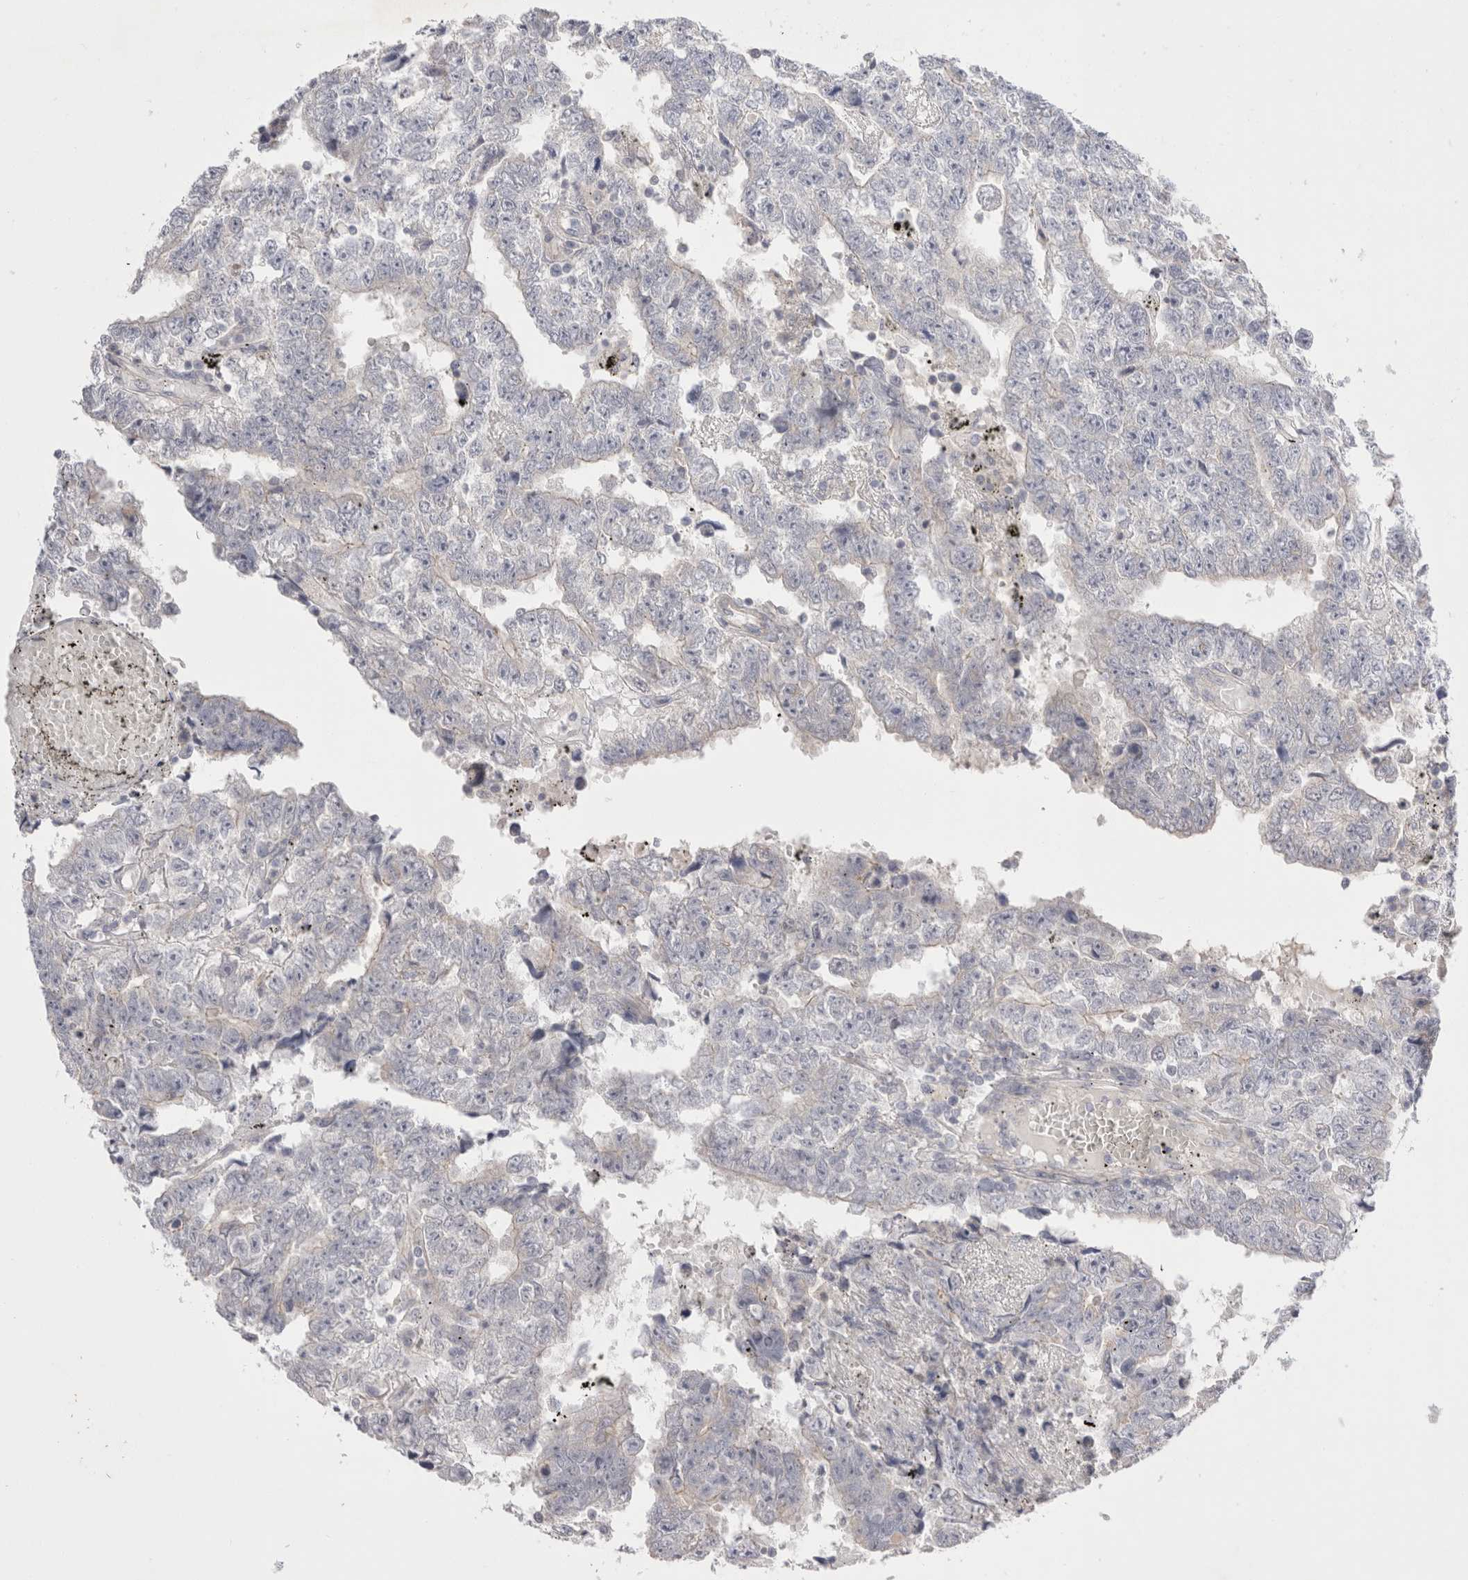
{"staining": {"intensity": "negative", "quantity": "none", "location": "none"}, "tissue": "testis cancer", "cell_type": "Tumor cells", "image_type": "cancer", "snomed": [{"axis": "morphology", "description": "Carcinoma, Embryonal, NOS"}, {"axis": "topography", "description": "Testis"}], "caption": "An image of testis embryonal carcinoma stained for a protein shows no brown staining in tumor cells. (Stains: DAB immunohistochemistry (IHC) with hematoxylin counter stain, Microscopy: brightfield microscopy at high magnification).", "gene": "SPINK2", "patient": {"sex": "male", "age": 25}}